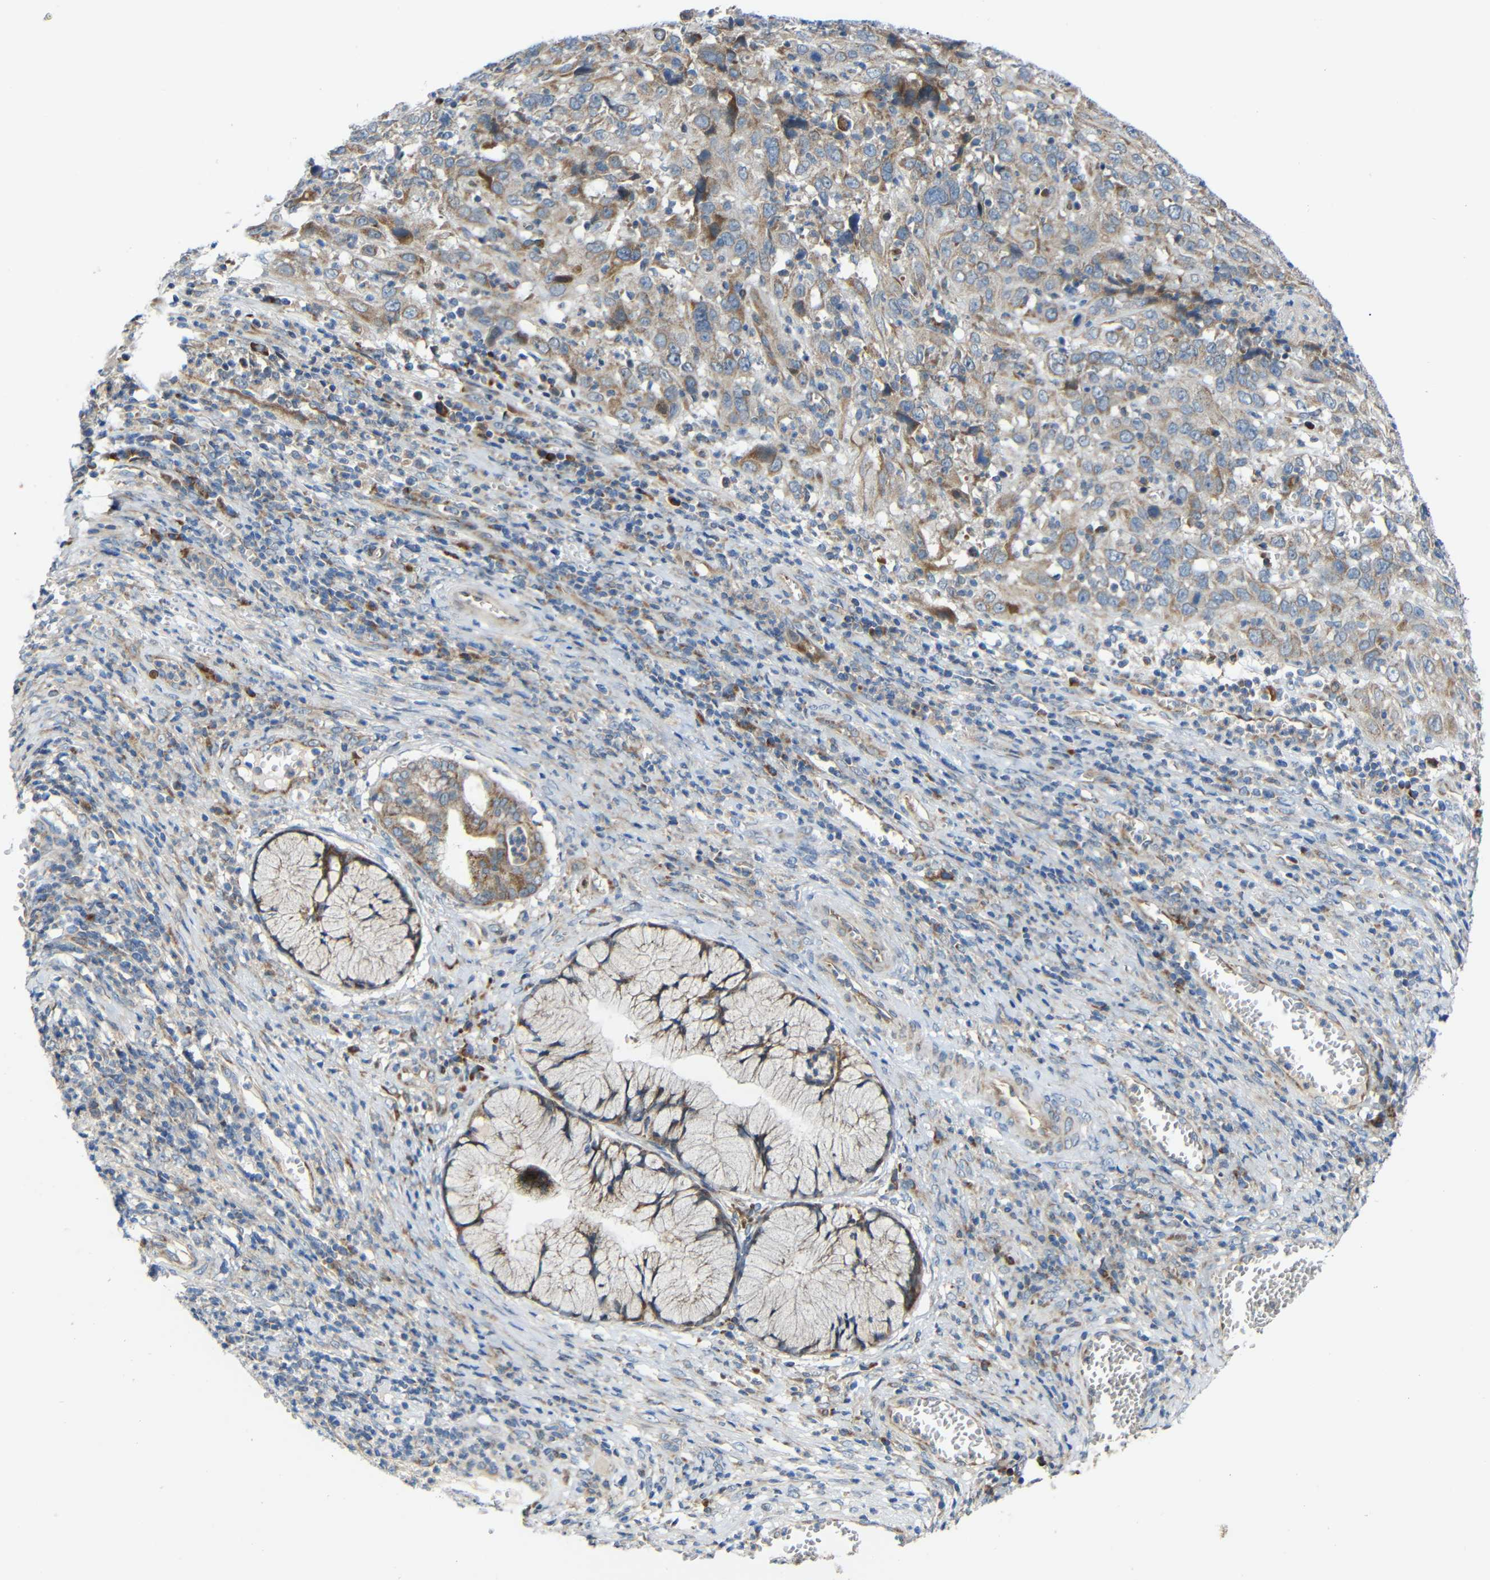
{"staining": {"intensity": "weak", "quantity": "<25%", "location": "cytoplasmic/membranous"}, "tissue": "cervical cancer", "cell_type": "Tumor cells", "image_type": "cancer", "snomed": [{"axis": "morphology", "description": "Squamous cell carcinoma, NOS"}, {"axis": "topography", "description": "Cervix"}], "caption": "An image of human squamous cell carcinoma (cervical) is negative for staining in tumor cells. Brightfield microscopy of immunohistochemistry stained with DAB (brown) and hematoxylin (blue), captured at high magnification.", "gene": "TMEM25", "patient": {"sex": "female", "age": 32}}